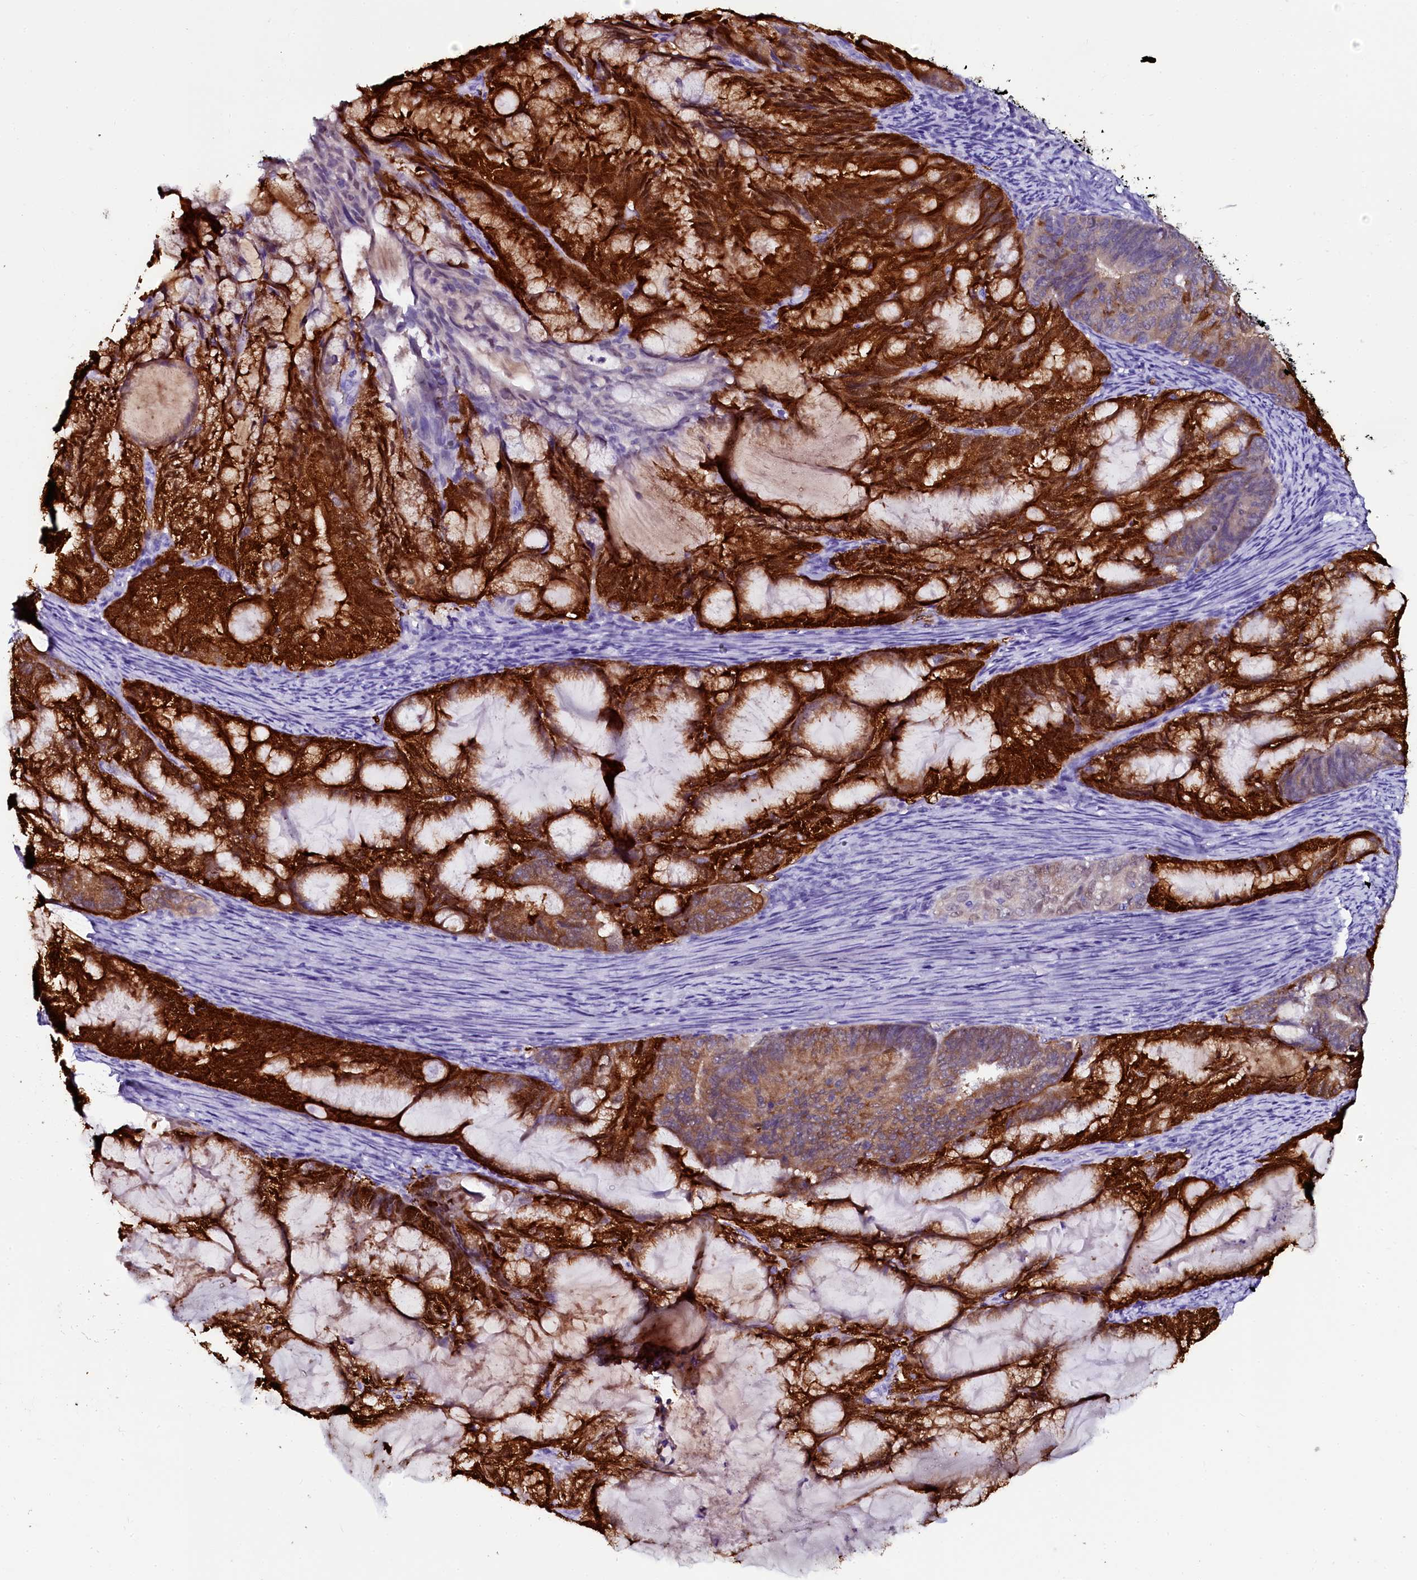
{"staining": {"intensity": "strong", "quantity": ">75%", "location": "cytoplasmic/membranous"}, "tissue": "endometrial cancer", "cell_type": "Tumor cells", "image_type": "cancer", "snomed": [{"axis": "morphology", "description": "Adenocarcinoma, NOS"}, {"axis": "topography", "description": "Endometrium"}], "caption": "Adenocarcinoma (endometrial) stained with a brown dye displays strong cytoplasmic/membranous positive positivity in approximately >75% of tumor cells.", "gene": "SORD", "patient": {"sex": "female", "age": 86}}